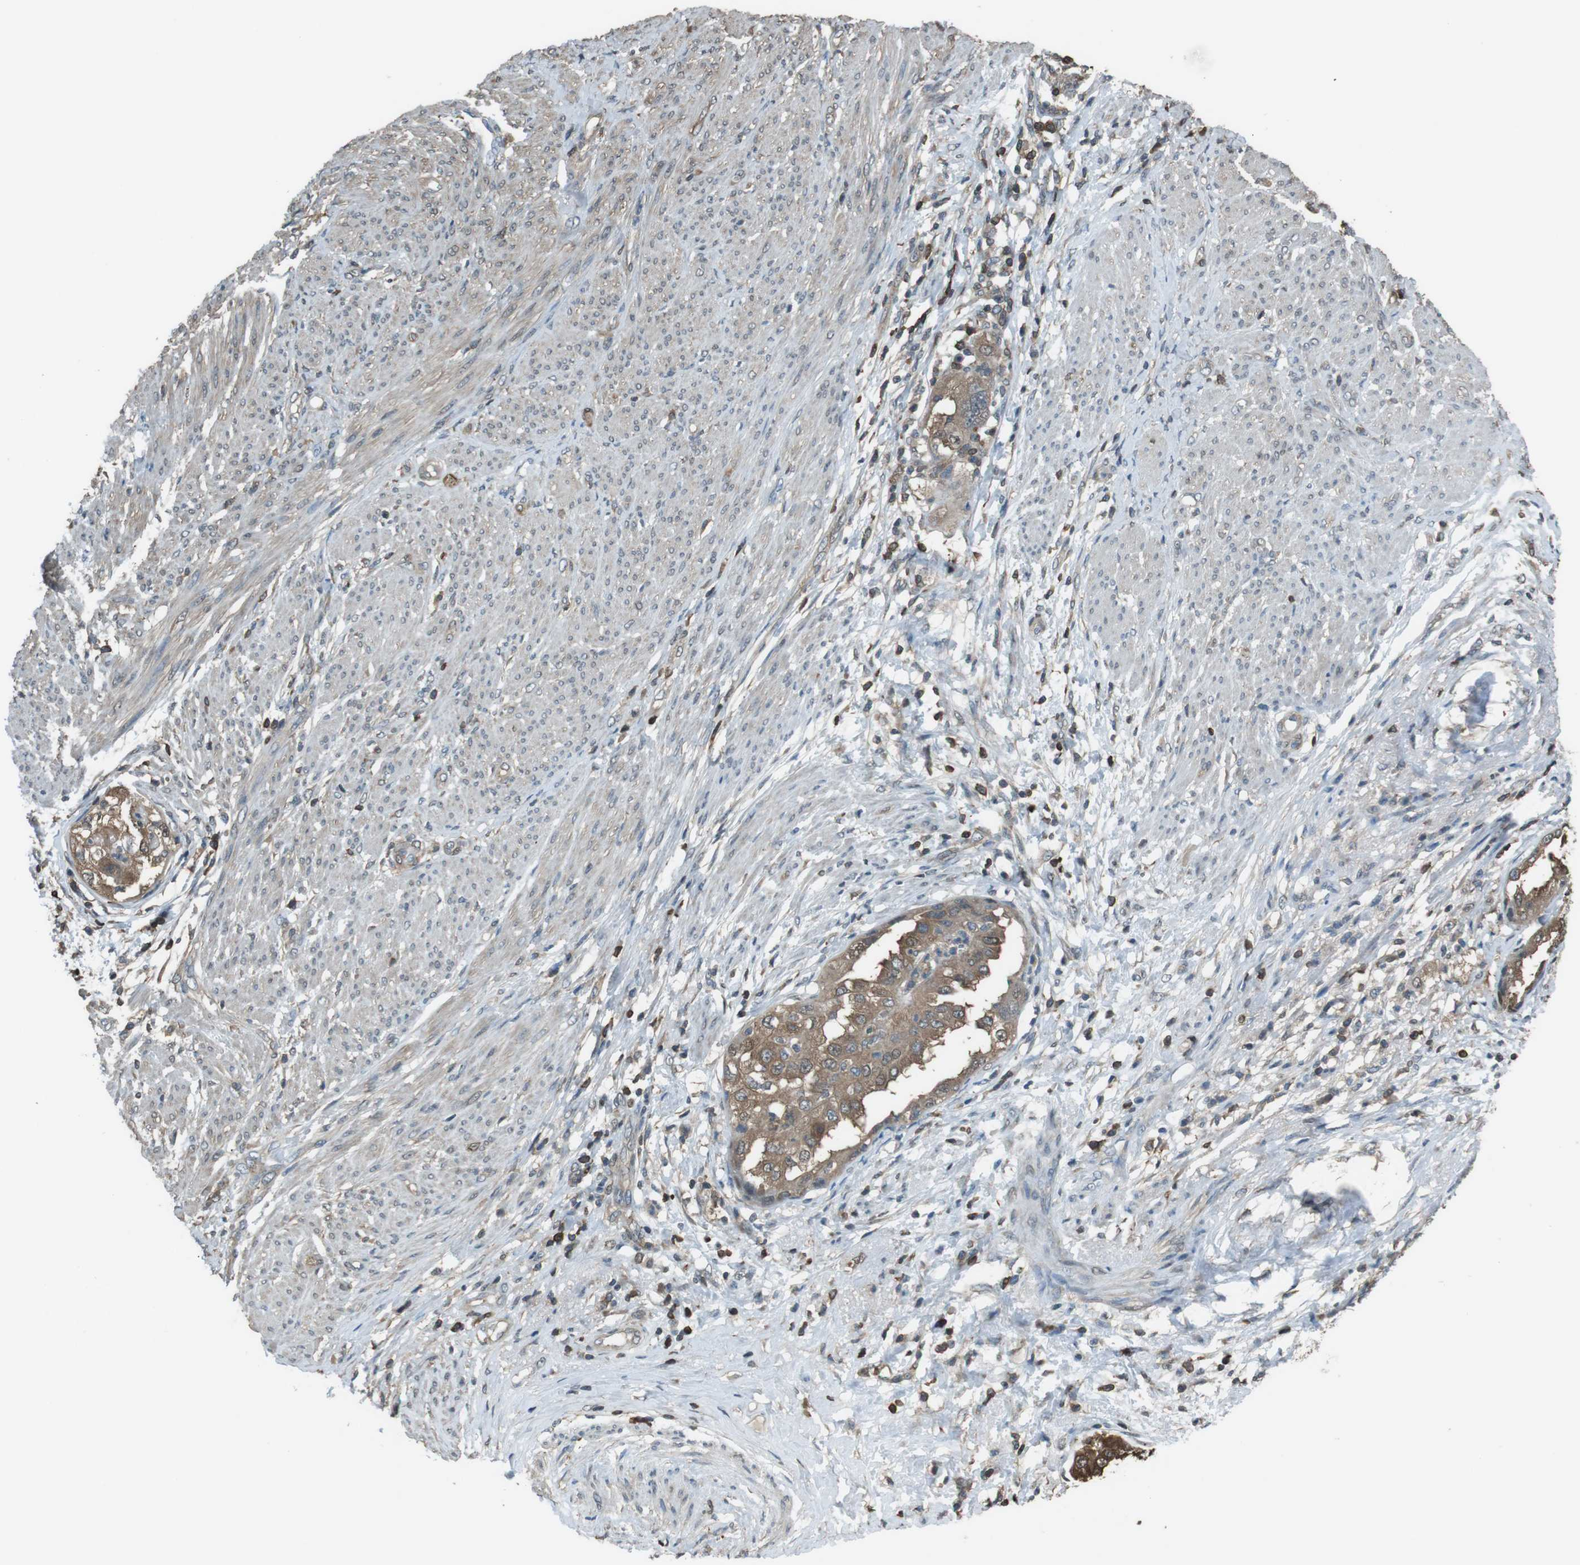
{"staining": {"intensity": "moderate", "quantity": ">75%", "location": "cytoplasmic/membranous"}, "tissue": "endometrial cancer", "cell_type": "Tumor cells", "image_type": "cancer", "snomed": [{"axis": "morphology", "description": "Adenocarcinoma, NOS"}, {"axis": "topography", "description": "Endometrium"}], "caption": "Endometrial cancer (adenocarcinoma) stained with immunohistochemistry reveals moderate cytoplasmic/membranous staining in about >75% of tumor cells.", "gene": "TWSG1", "patient": {"sex": "female", "age": 85}}